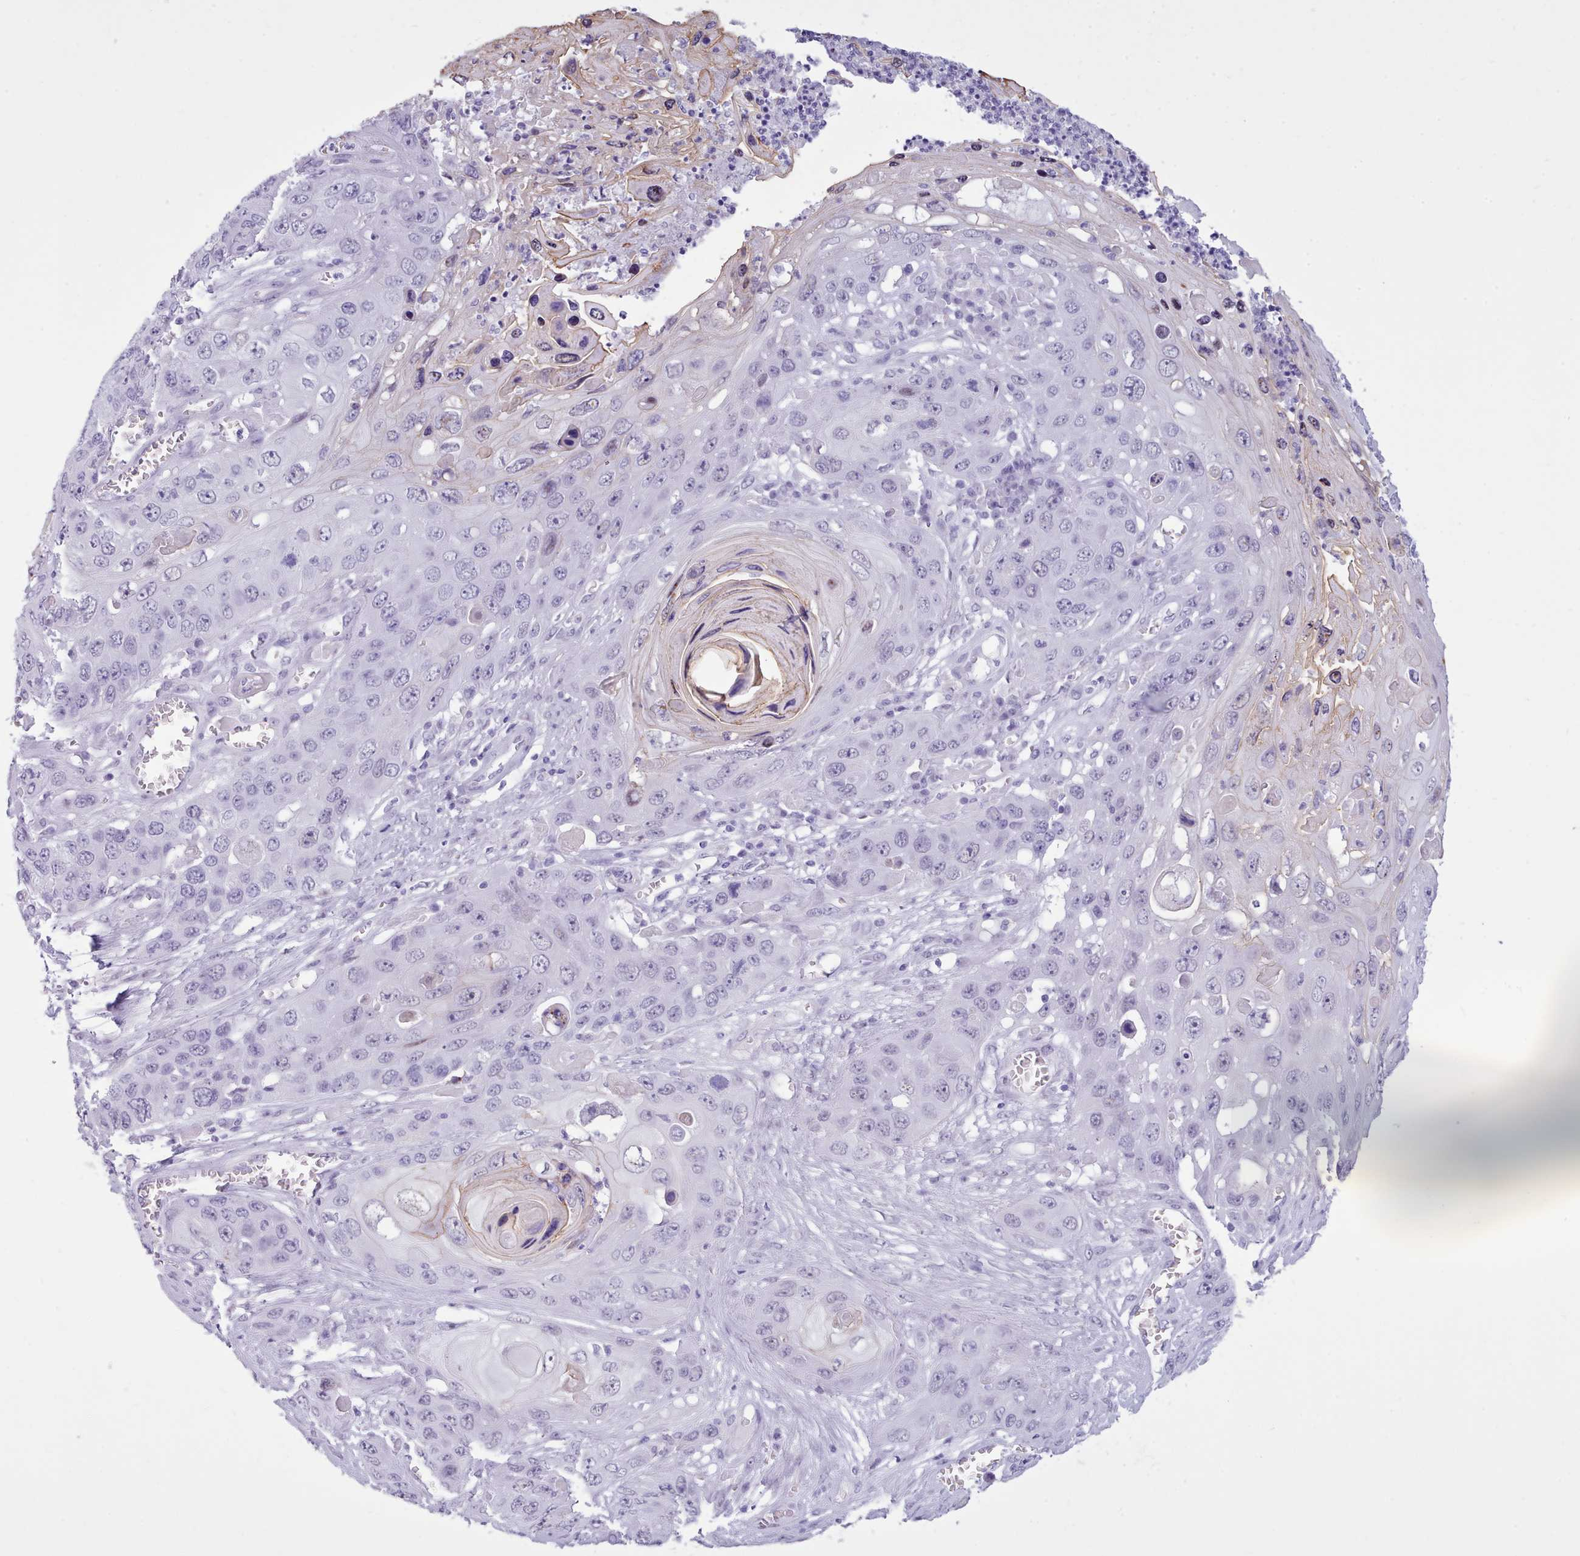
{"staining": {"intensity": "negative", "quantity": "none", "location": "none"}, "tissue": "skin cancer", "cell_type": "Tumor cells", "image_type": "cancer", "snomed": [{"axis": "morphology", "description": "Squamous cell carcinoma, NOS"}, {"axis": "topography", "description": "Skin"}], "caption": "This is a histopathology image of immunohistochemistry (IHC) staining of skin squamous cell carcinoma, which shows no expression in tumor cells. (DAB (3,3'-diaminobenzidine) immunohistochemistry (IHC), high magnification).", "gene": "FBXO48", "patient": {"sex": "male", "age": 55}}